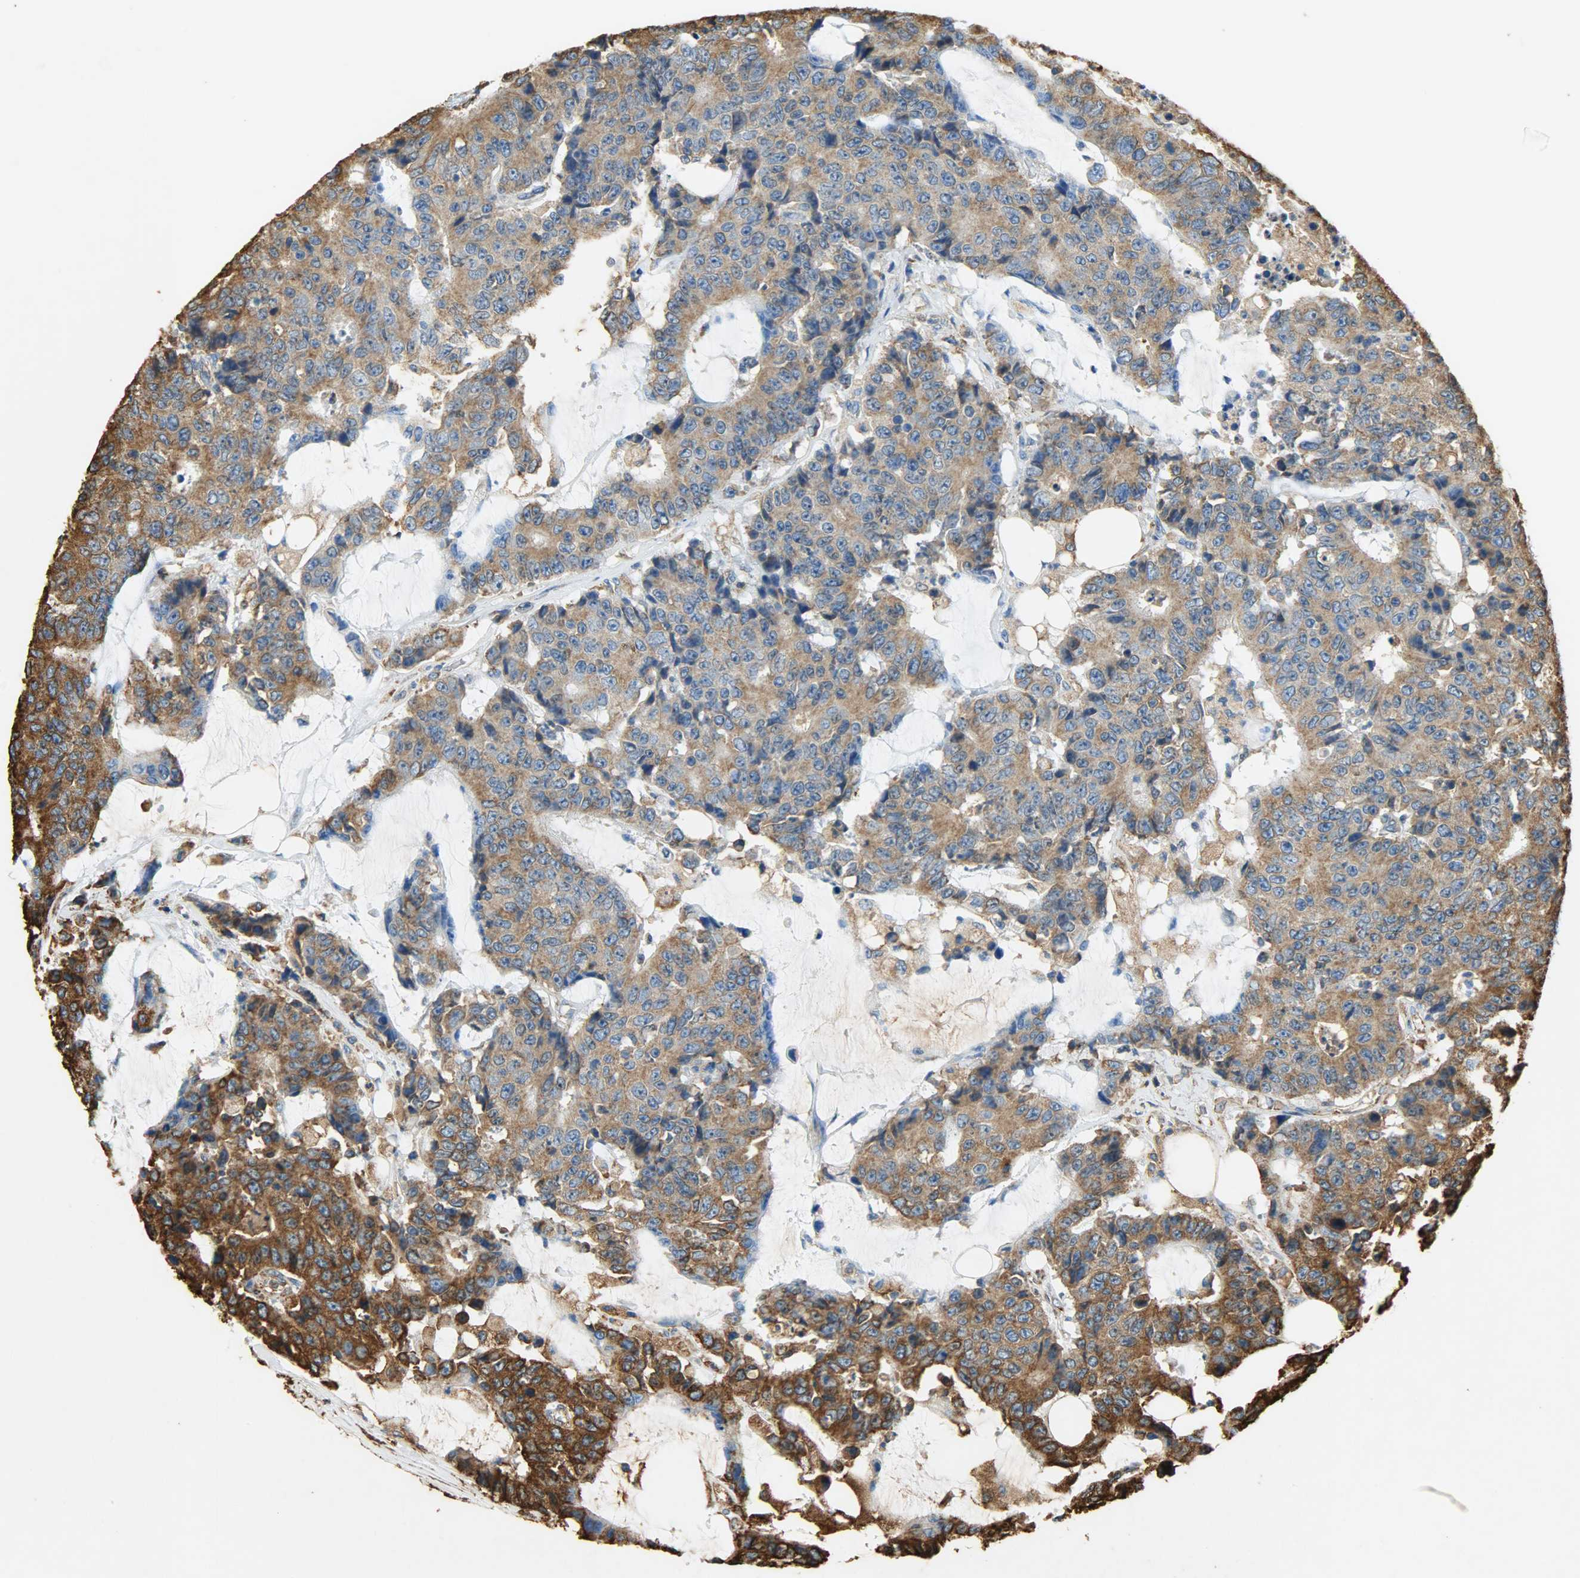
{"staining": {"intensity": "moderate", "quantity": ">75%", "location": "cytoplasmic/membranous"}, "tissue": "colorectal cancer", "cell_type": "Tumor cells", "image_type": "cancer", "snomed": [{"axis": "morphology", "description": "Adenocarcinoma, NOS"}, {"axis": "topography", "description": "Colon"}], "caption": "A brown stain shows moderate cytoplasmic/membranous positivity of a protein in human colorectal cancer (adenocarcinoma) tumor cells. (Brightfield microscopy of DAB IHC at high magnification).", "gene": "HSP90B1", "patient": {"sex": "female", "age": 86}}